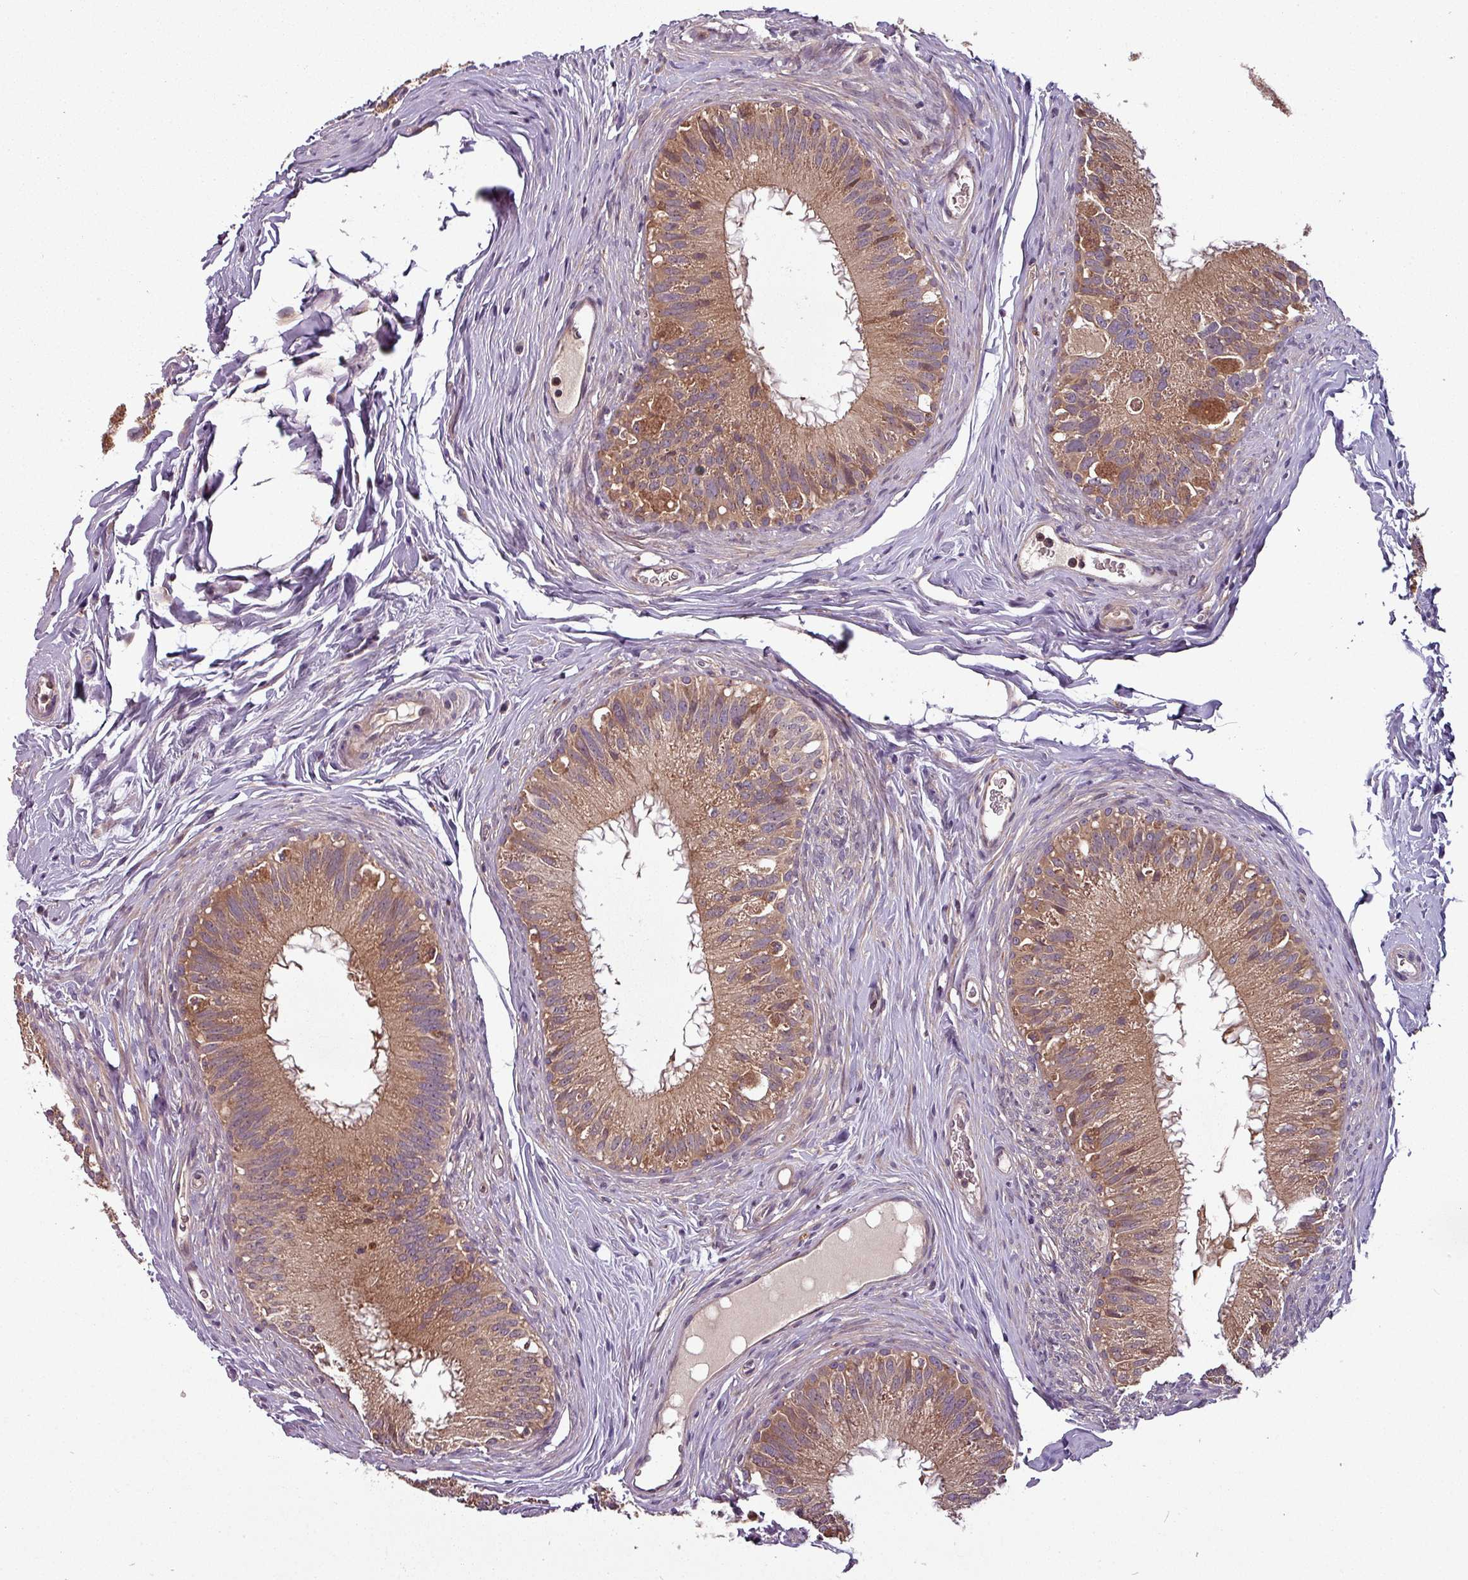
{"staining": {"intensity": "moderate", "quantity": ">75%", "location": "cytoplasmic/membranous"}, "tissue": "epididymis", "cell_type": "Glandular cells", "image_type": "normal", "snomed": [{"axis": "morphology", "description": "Normal tissue, NOS"}, {"axis": "topography", "description": "Epididymis"}], "caption": "Immunohistochemistry (DAB (3,3'-diaminobenzidine)) staining of benign human epididymis demonstrates moderate cytoplasmic/membranous protein staining in about >75% of glandular cells.", "gene": "GSKIP", "patient": {"sex": "male", "age": 38}}